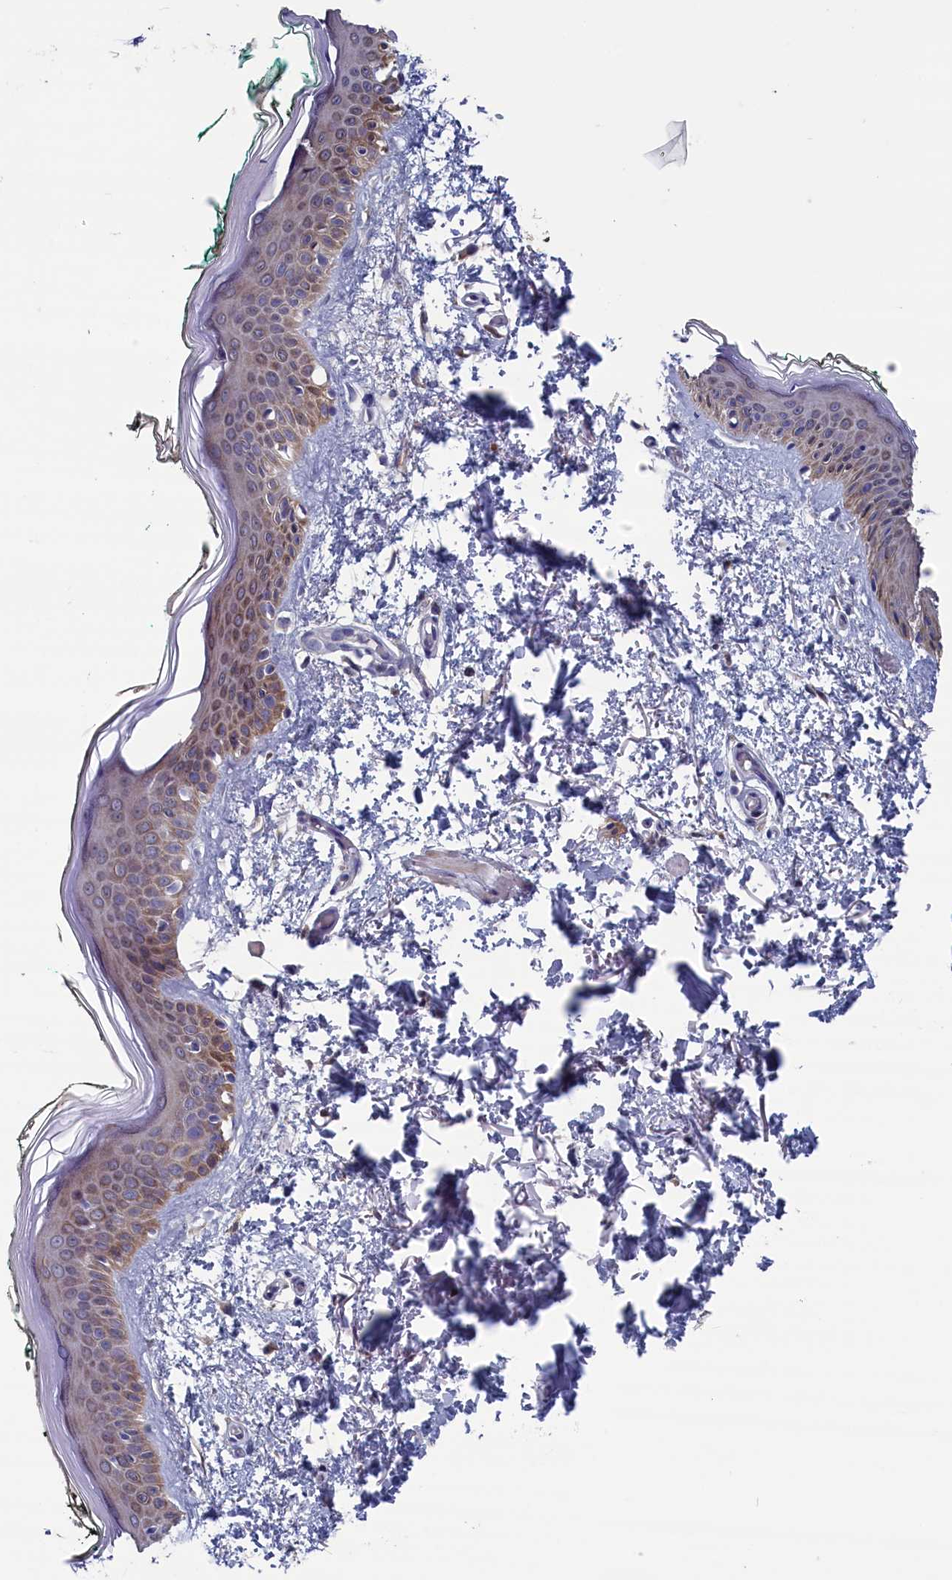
{"staining": {"intensity": "negative", "quantity": "none", "location": "none"}, "tissue": "skin", "cell_type": "Fibroblasts", "image_type": "normal", "snomed": [{"axis": "morphology", "description": "Normal tissue, NOS"}, {"axis": "topography", "description": "Skin"}], "caption": "Fibroblasts are negative for brown protein staining in unremarkable skin. (Brightfield microscopy of DAB (3,3'-diaminobenzidine) immunohistochemistry at high magnification).", "gene": "SPATA13", "patient": {"sex": "male", "age": 62}}